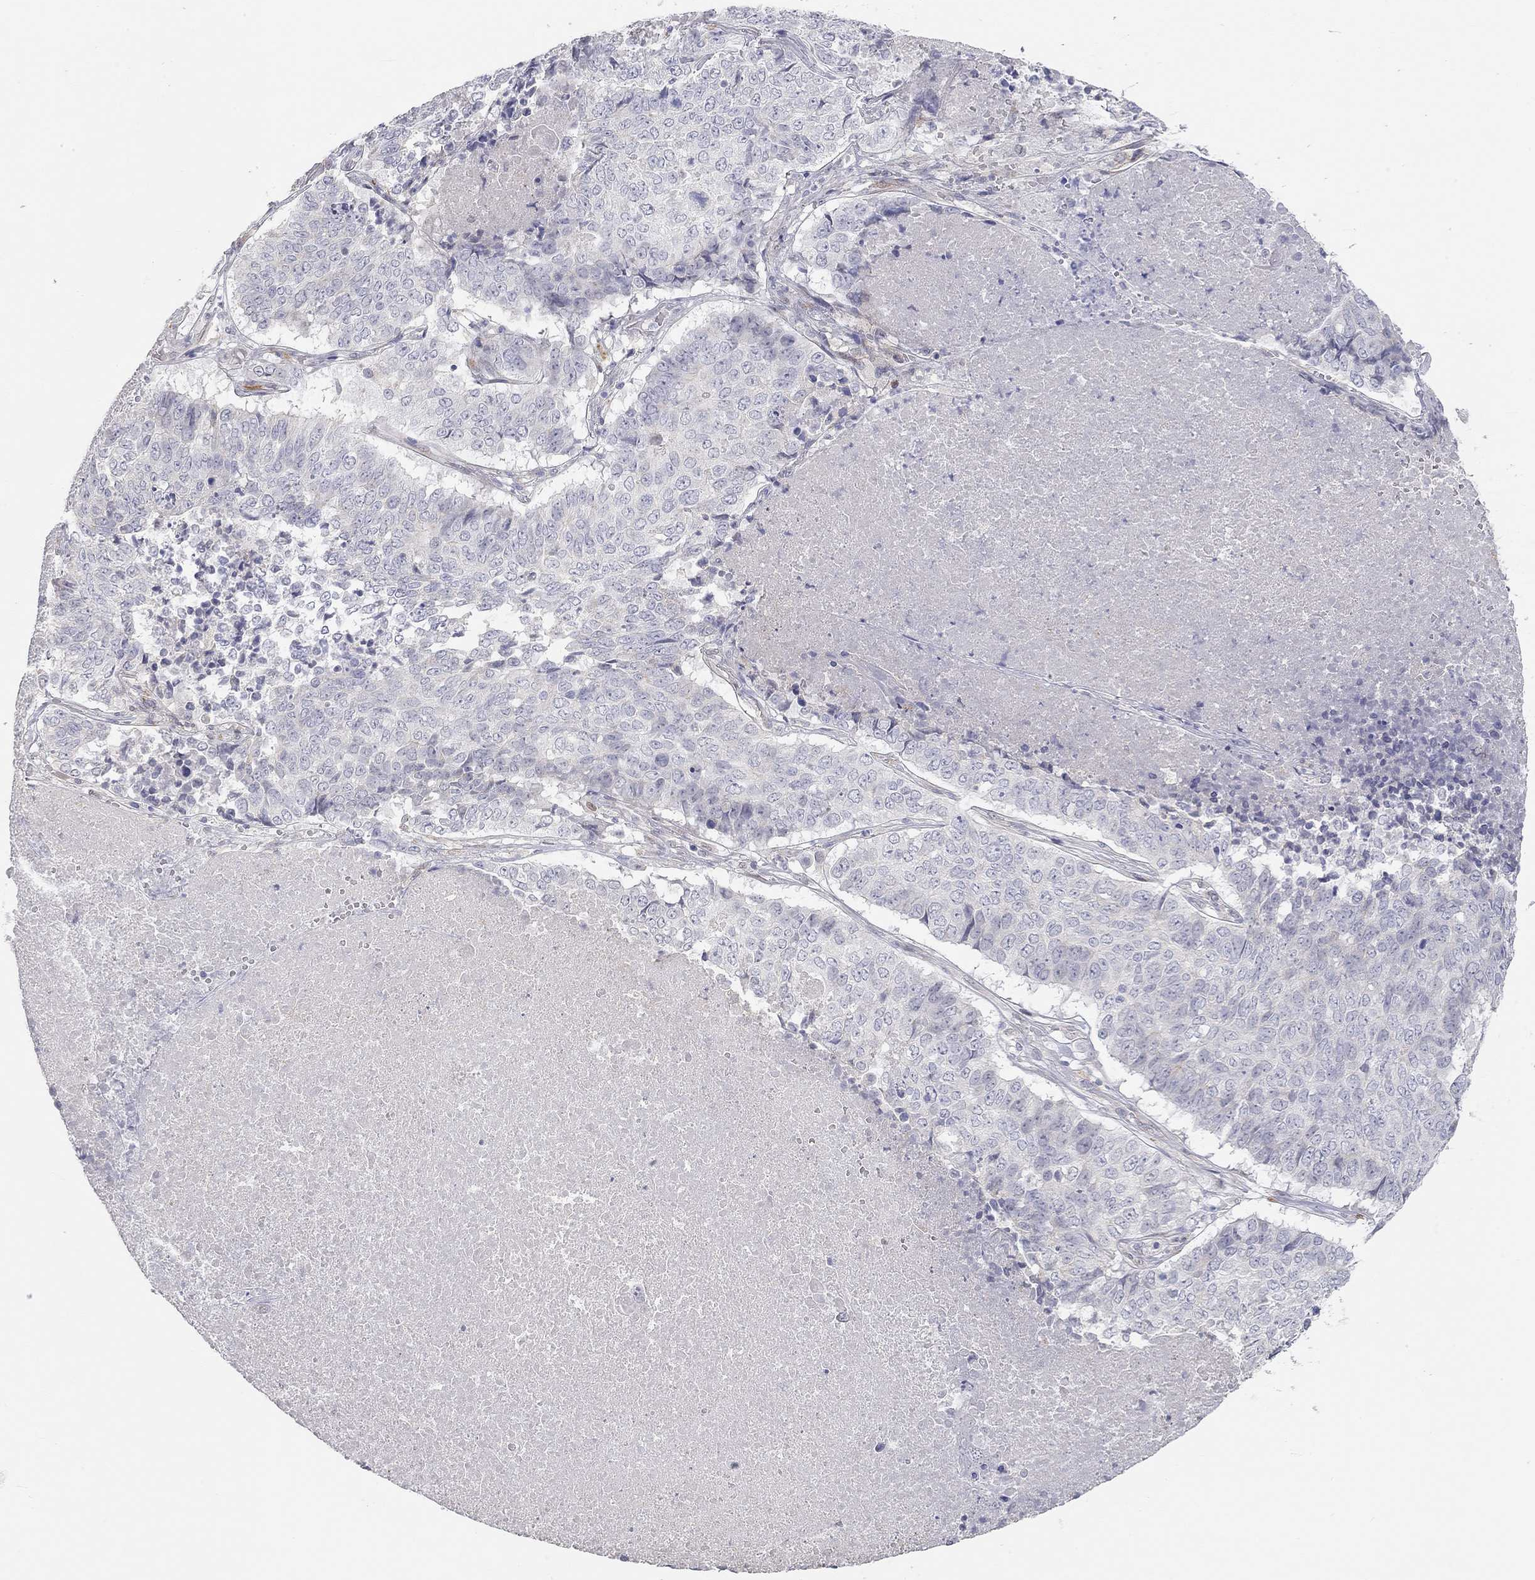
{"staining": {"intensity": "negative", "quantity": "none", "location": "none"}, "tissue": "lung cancer", "cell_type": "Tumor cells", "image_type": "cancer", "snomed": [{"axis": "morphology", "description": "Squamous cell carcinoma, NOS"}, {"axis": "topography", "description": "Lung"}], "caption": "Immunohistochemistry of lung cancer (squamous cell carcinoma) demonstrates no positivity in tumor cells. Nuclei are stained in blue.", "gene": "PAPSS2", "patient": {"sex": "male", "age": 64}}